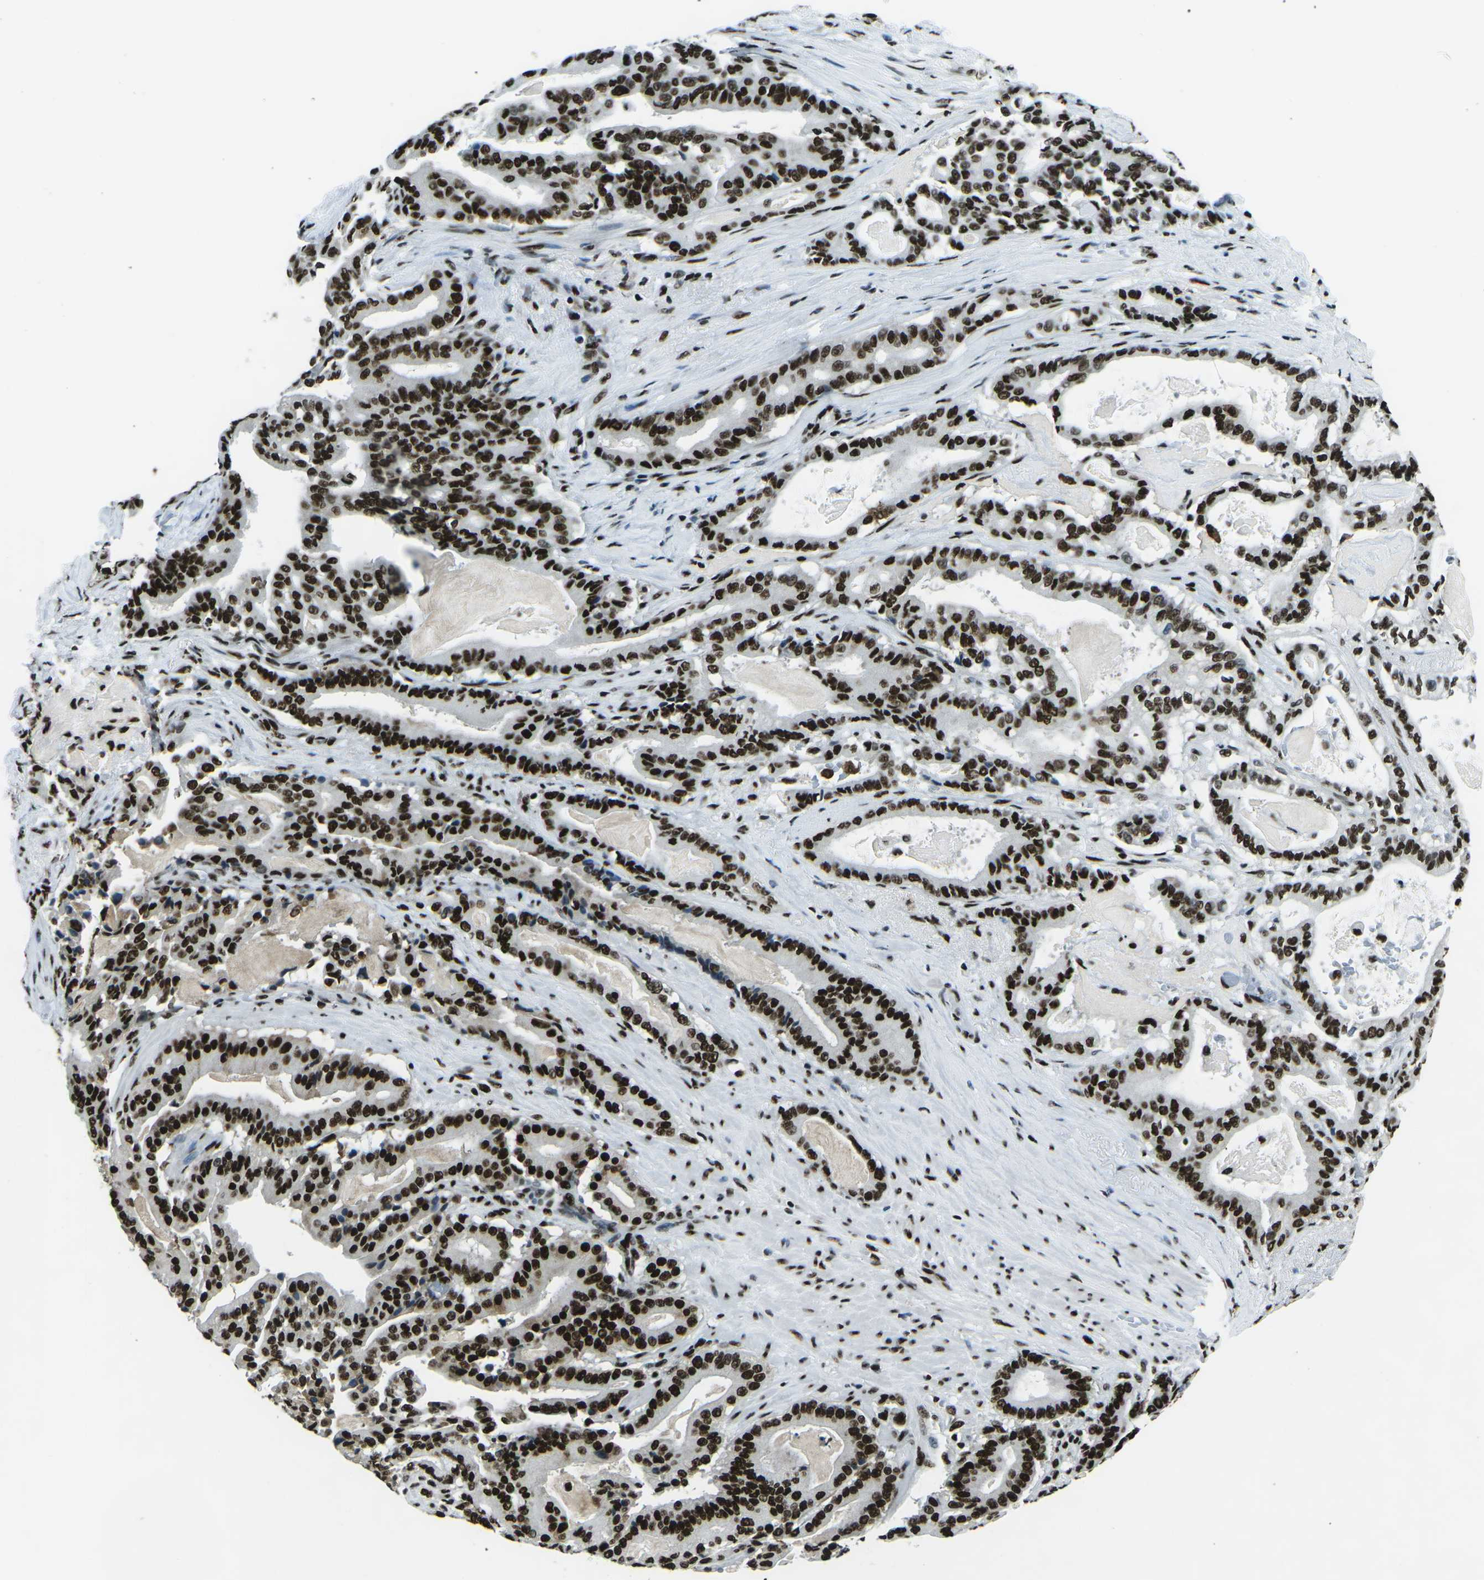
{"staining": {"intensity": "strong", "quantity": ">75%", "location": "nuclear"}, "tissue": "pancreatic cancer", "cell_type": "Tumor cells", "image_type": "cancer", "snomed": [{"axis": "morphology", "description": "Adenocarcinoma, NOS"}, {"axis": "topography", "description": "Pancreas"}], "caption": "The micrograph demonstrates staining of adenocarcinoma (pancreatic), revealing strong nuclear protein expression (brown color) within tumor cells.", "gene": "HNRNPL", "patient": {"sex": "male", "age": 63}}